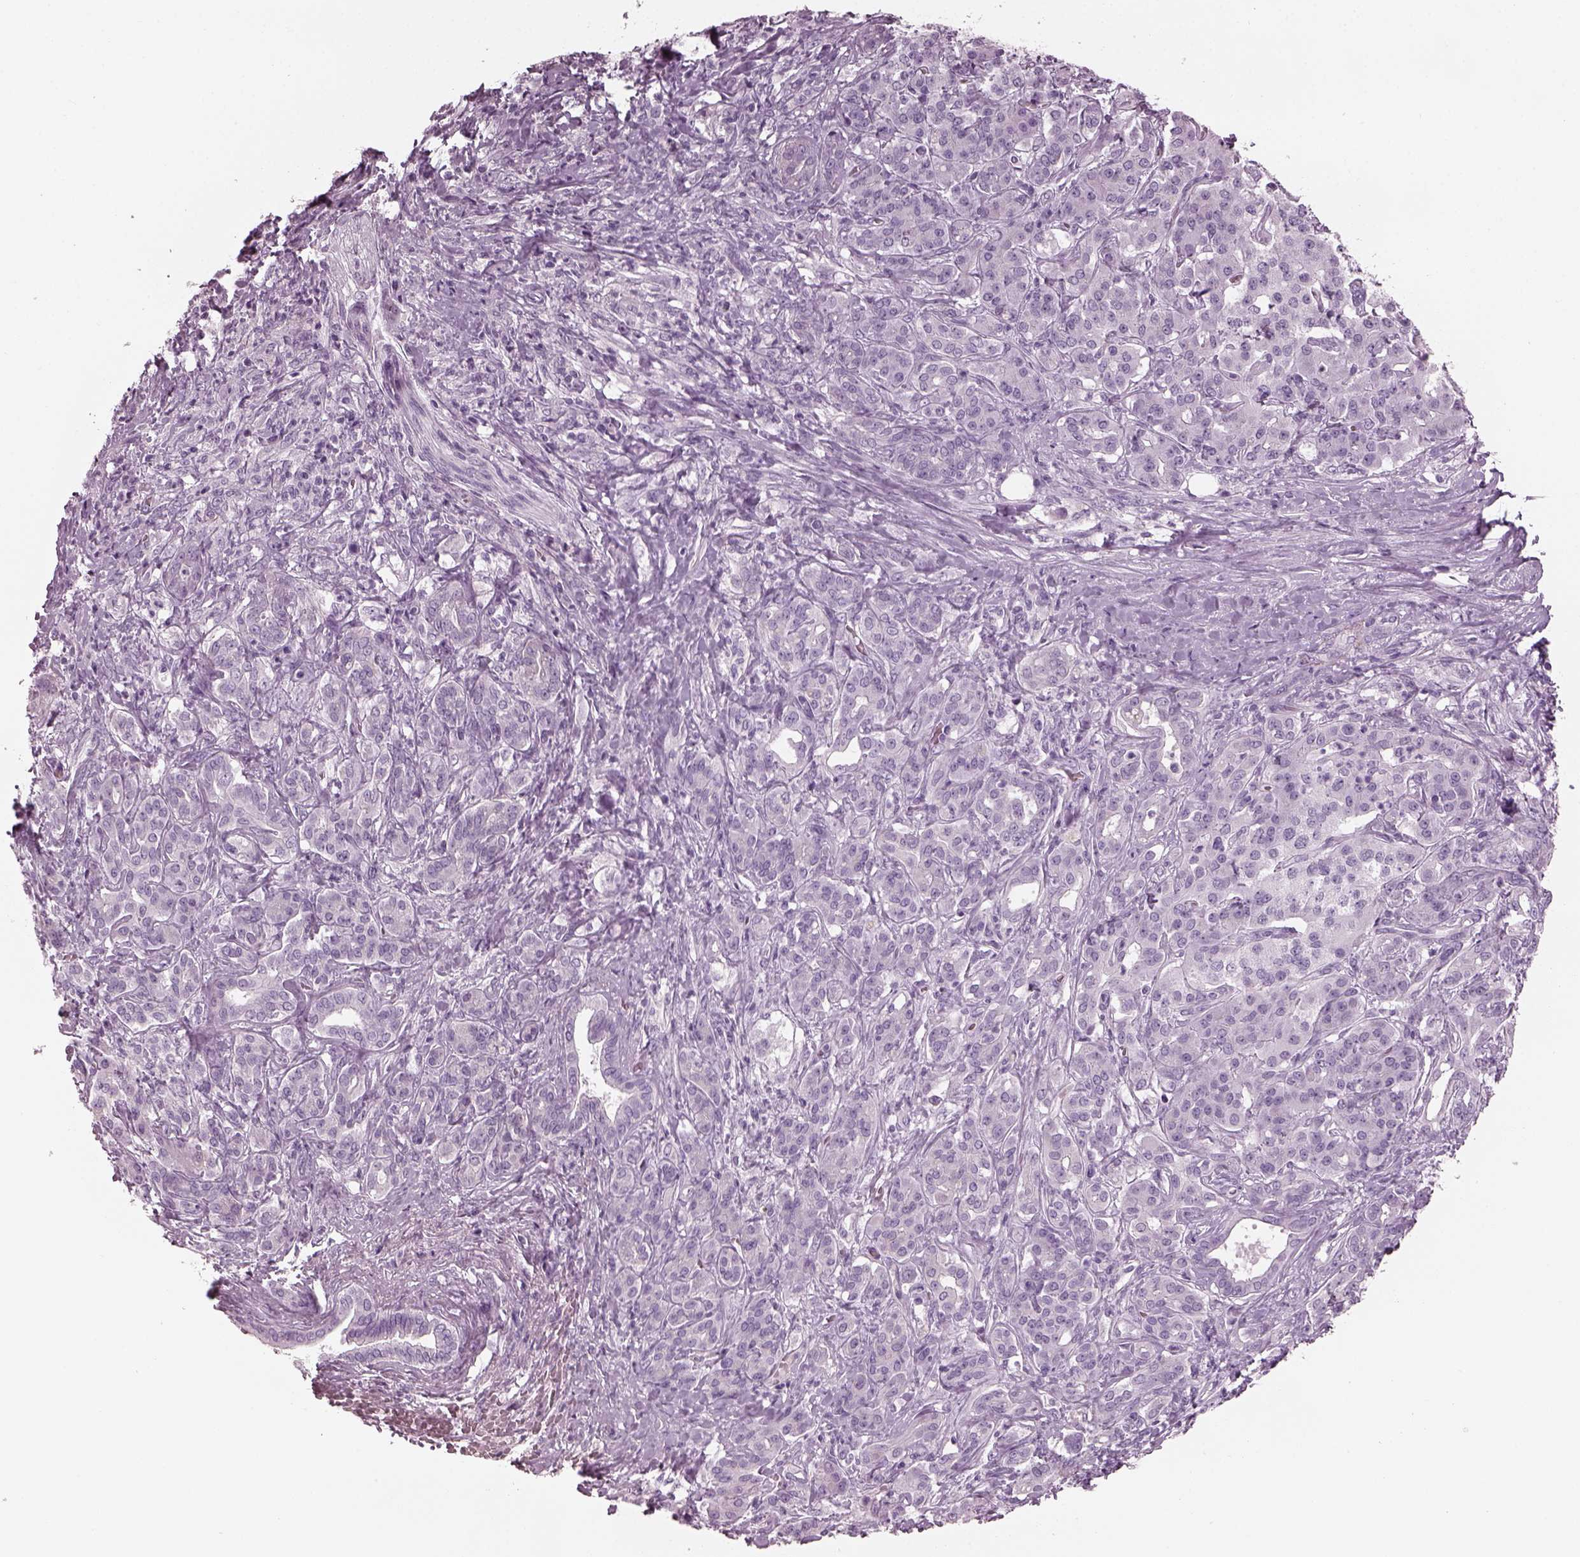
{"staining": {"intensity": "negative", "quantity": "none", "location": "none"}, "tissue": "pancreatic cancer", "cell_type": "Tumor cells", "image_type": "cancer", "snomed": [{"axis": "morphology", "description": "Normal tissue, NOS"}, {"axis": "morphology", "description": "Inflammation, NOS"}, {"axis": "morphology", "description": "Adenocarcinoma, NOS"}, {"axis": "topography", "description": "Pancreas"}], "caption": "An immunohistochemistry (IHC) micrograph of pancreatic cancer is shown. There is no staining in tumor cells of pancreatic cancer. The staining is performed using DAB (3,3'-diaminobenzidine) brown chromogen with nuclei counter-stained in using hematoxylin.", "gene": "PDC", "patient": {"sex": "male", "age": 57}}